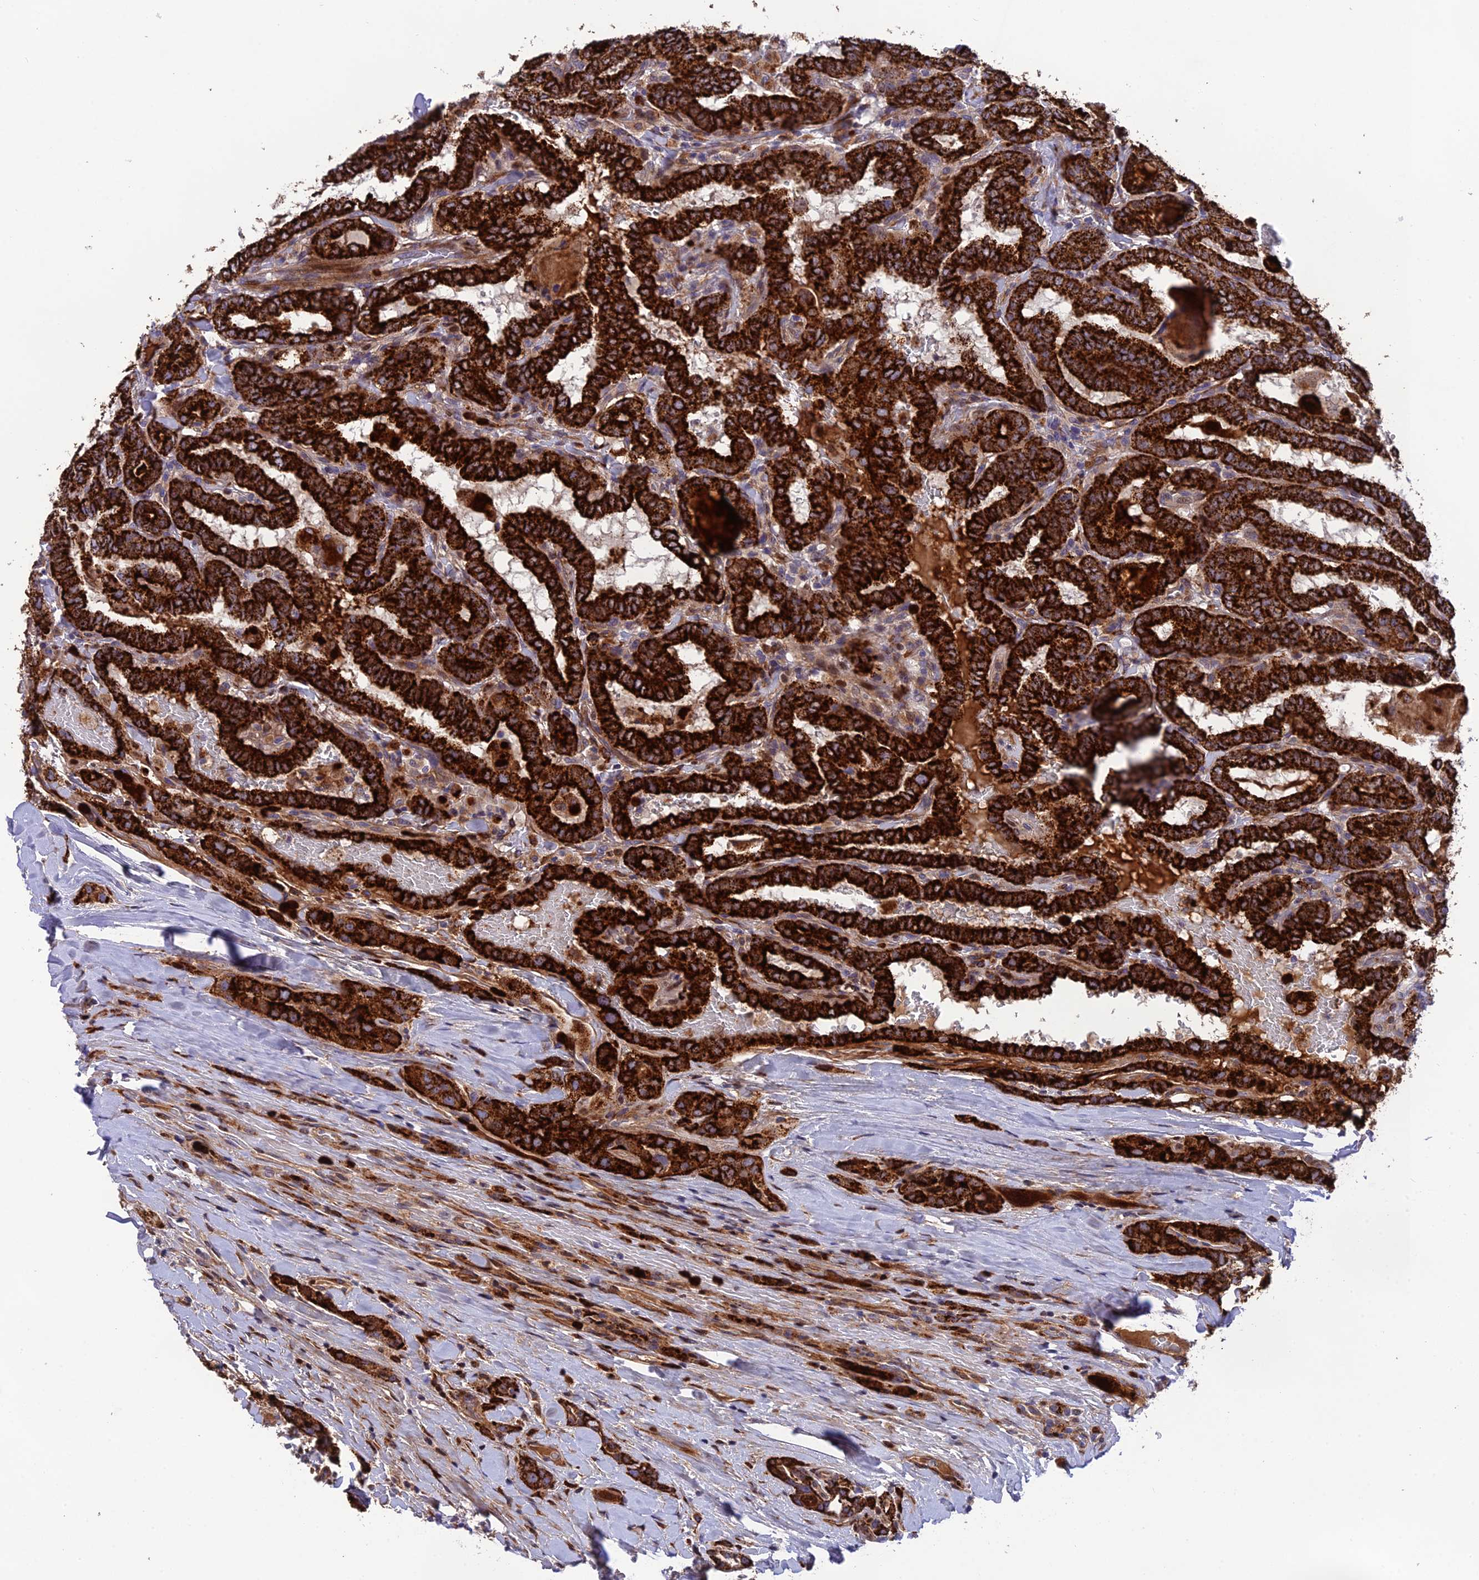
{"staining": {"intensity": "strong", "quantity": ">75%", "location": "cytoplasmic/membranous"}, "tissue": "thyroid cancer", "cell_type": "Tumor cells", "image_type": "cancer", "snomed": [{"axis": "morphology", "description": "Papillary adenocarcinoma, NOS"}, {"axis": "topography", "description": "Thyroid gland"}], "caption": "About >75% of tumor cells in thyroid cancer (papillary adenocarcinoma) exhibit strong cytoplasmic/membranous protein staining as visualized by brown immunohistochemical staining.", "gene": "CPSF4L", "patient": {"sex": "female", "age": 72}}